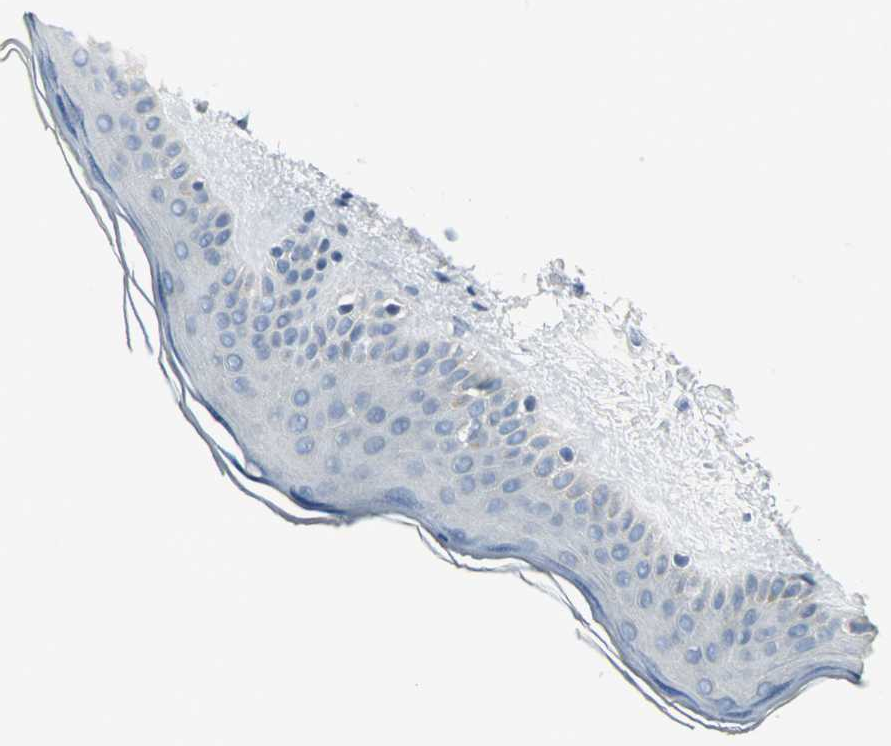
{"staining": {"intensity": "negative", "quantity": "none", "location": "none"}, "tissue": "skin", "cell_type": "Fibroblasts", "image_type": "normal", "snomed": [{"axis": "morphology", "description": "Normal tissue, NOS"}, {"axis": "topography", "description": "Skin"}], "caption": "This photomicrograph is of benign skin stained with immunohistochemistry (IHC) to label a protein in brown with the nuclei are counter-stained blue. There is no expression in fibroblasts.", "gene": "SLC2A5", "patient": {"sex": "female", "age": 19}}